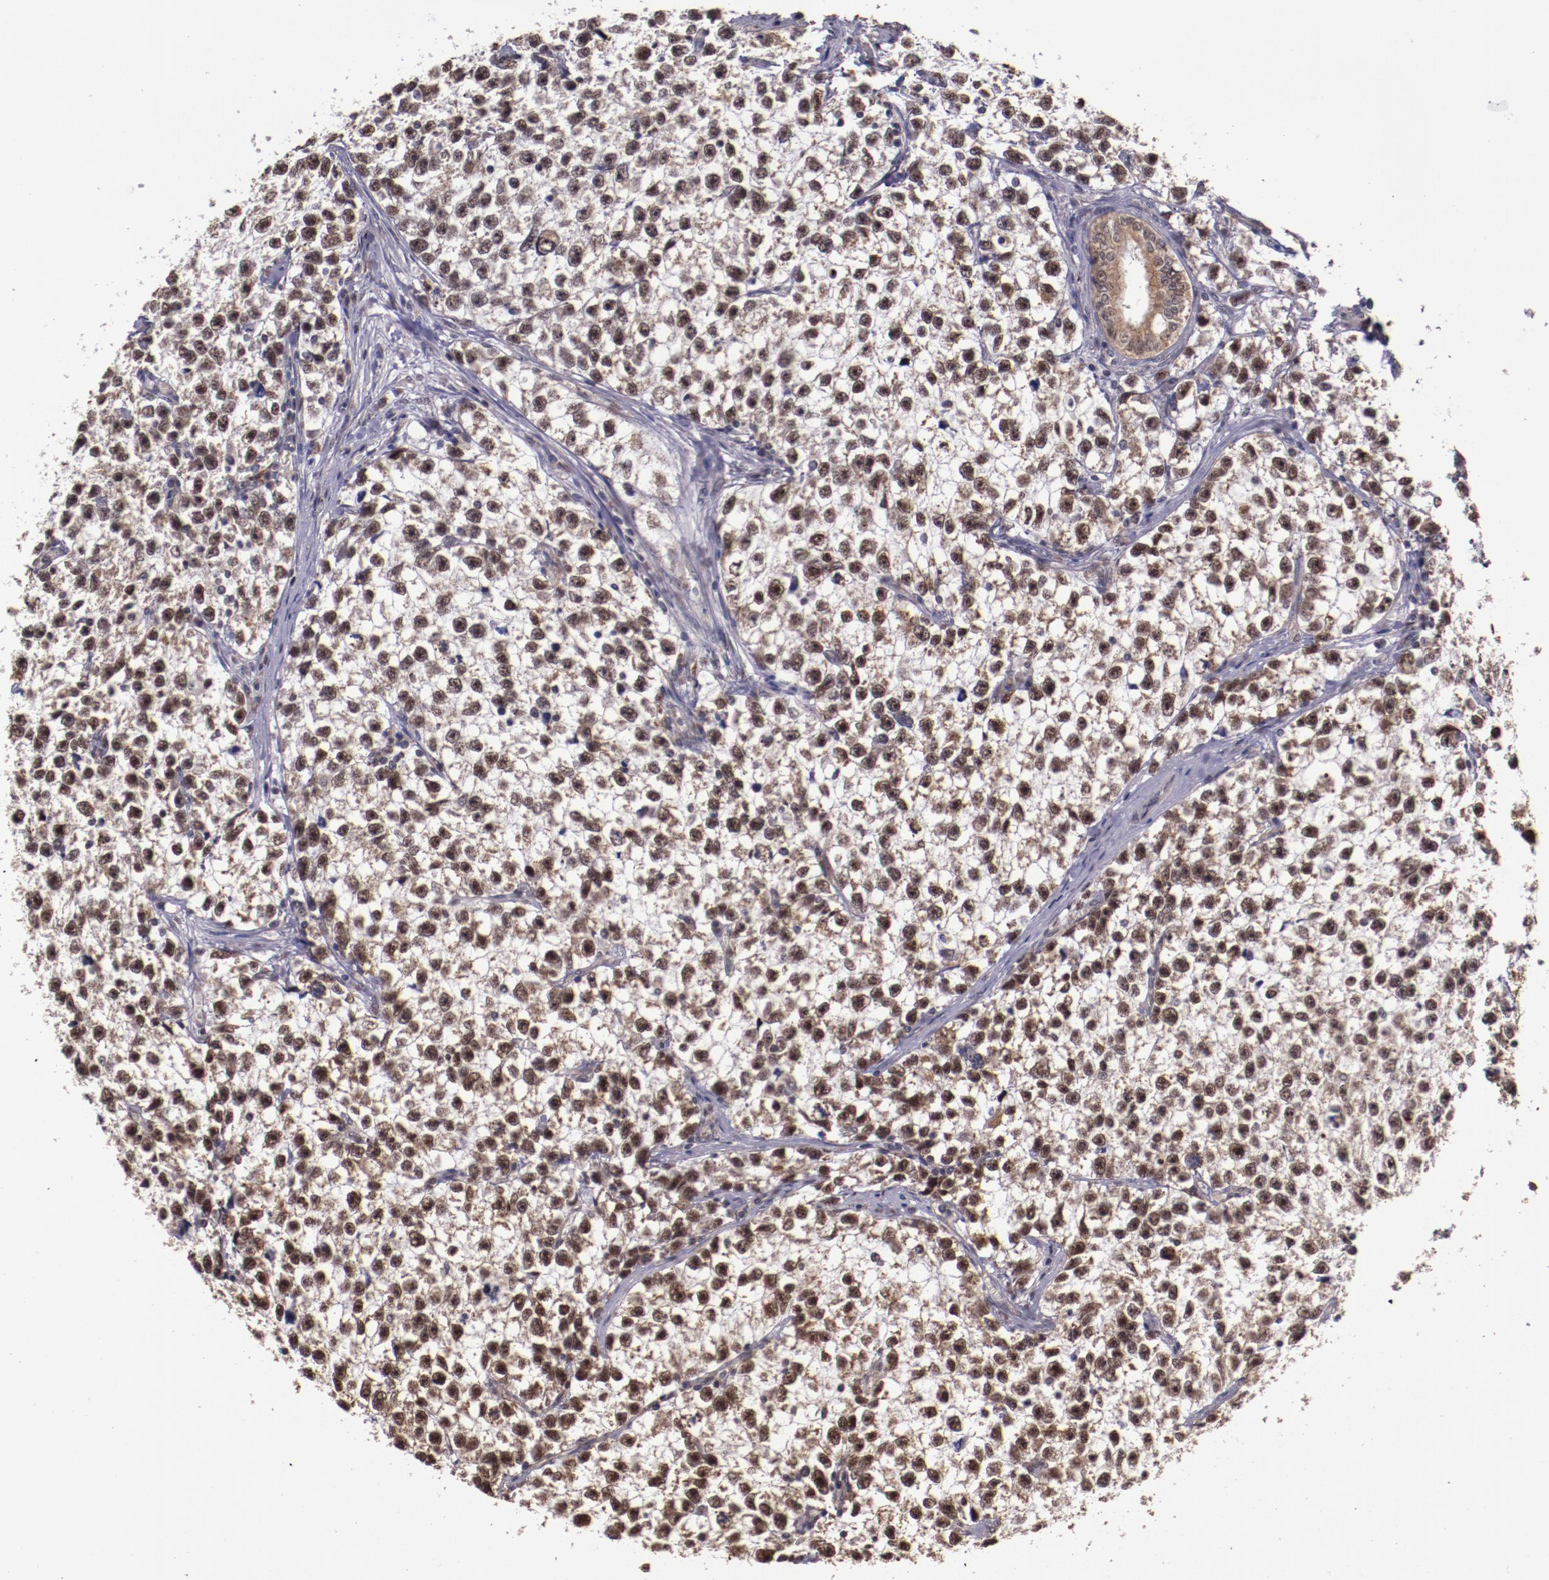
{"staining": {"intensity": "strong", "quantity": ">75%", "location": "cytoplasmic/membranous,nuclear"}, "tissue": "testis cancer", "cell_type": "Tumor cells", "image_type": "cancer", "snomed": [{"axis": "morphology", "description": "Seminoma, NOS"}, {"axis": "morphology", "description": "Carcinoma, Embryonal, NOS"}, {"axis": "topography", "description": "Testis"}], "caption": "IHC micrograph of human testis seminoma stained for a protein (brown), which demonstrates high levels of strong cytoplasmic/membranous and nuclear expression in about >75% of tumor cells.", "gene": "CECR2", "patient": {"sex": "male", "age": 30}}